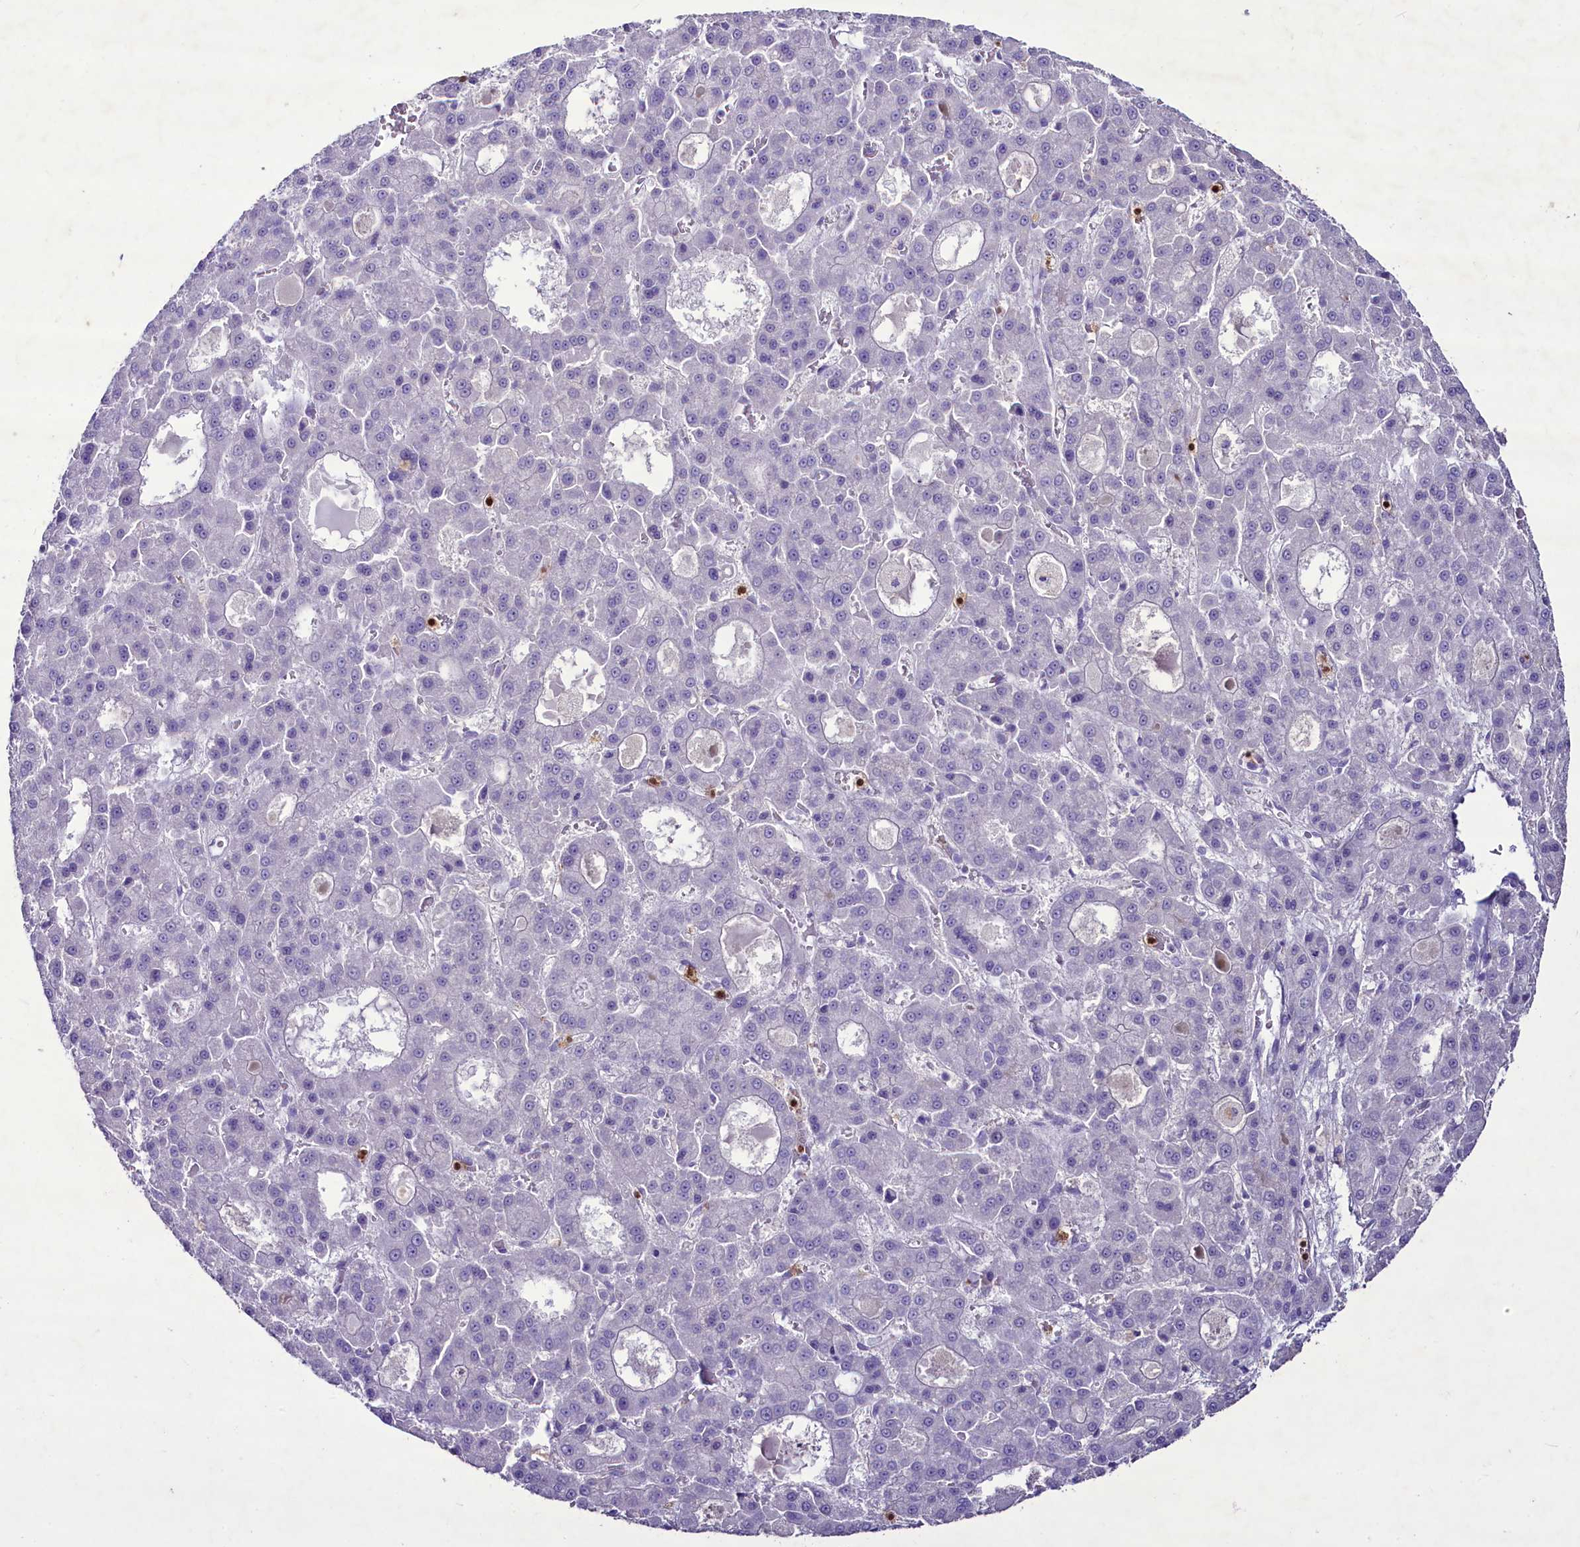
{"staining": {"intensity": "negative", "quantity": "none", "location": "none"}, "tissue": "liver cancer", "cell_type": "Tumor cells", "image_type": "cancer", "snomed": [{"axis": "morphology", "description": "Carcinoma, Hepatocellular, NOS"}, {"axis": "topography", "description": "Liver"}], "caption": "There is no significant staining in tumor cells of liver cancer (hepatocellular carcinoma).", "gene": "FAM209B", "patient": {"sex": "male", "age": 70}}